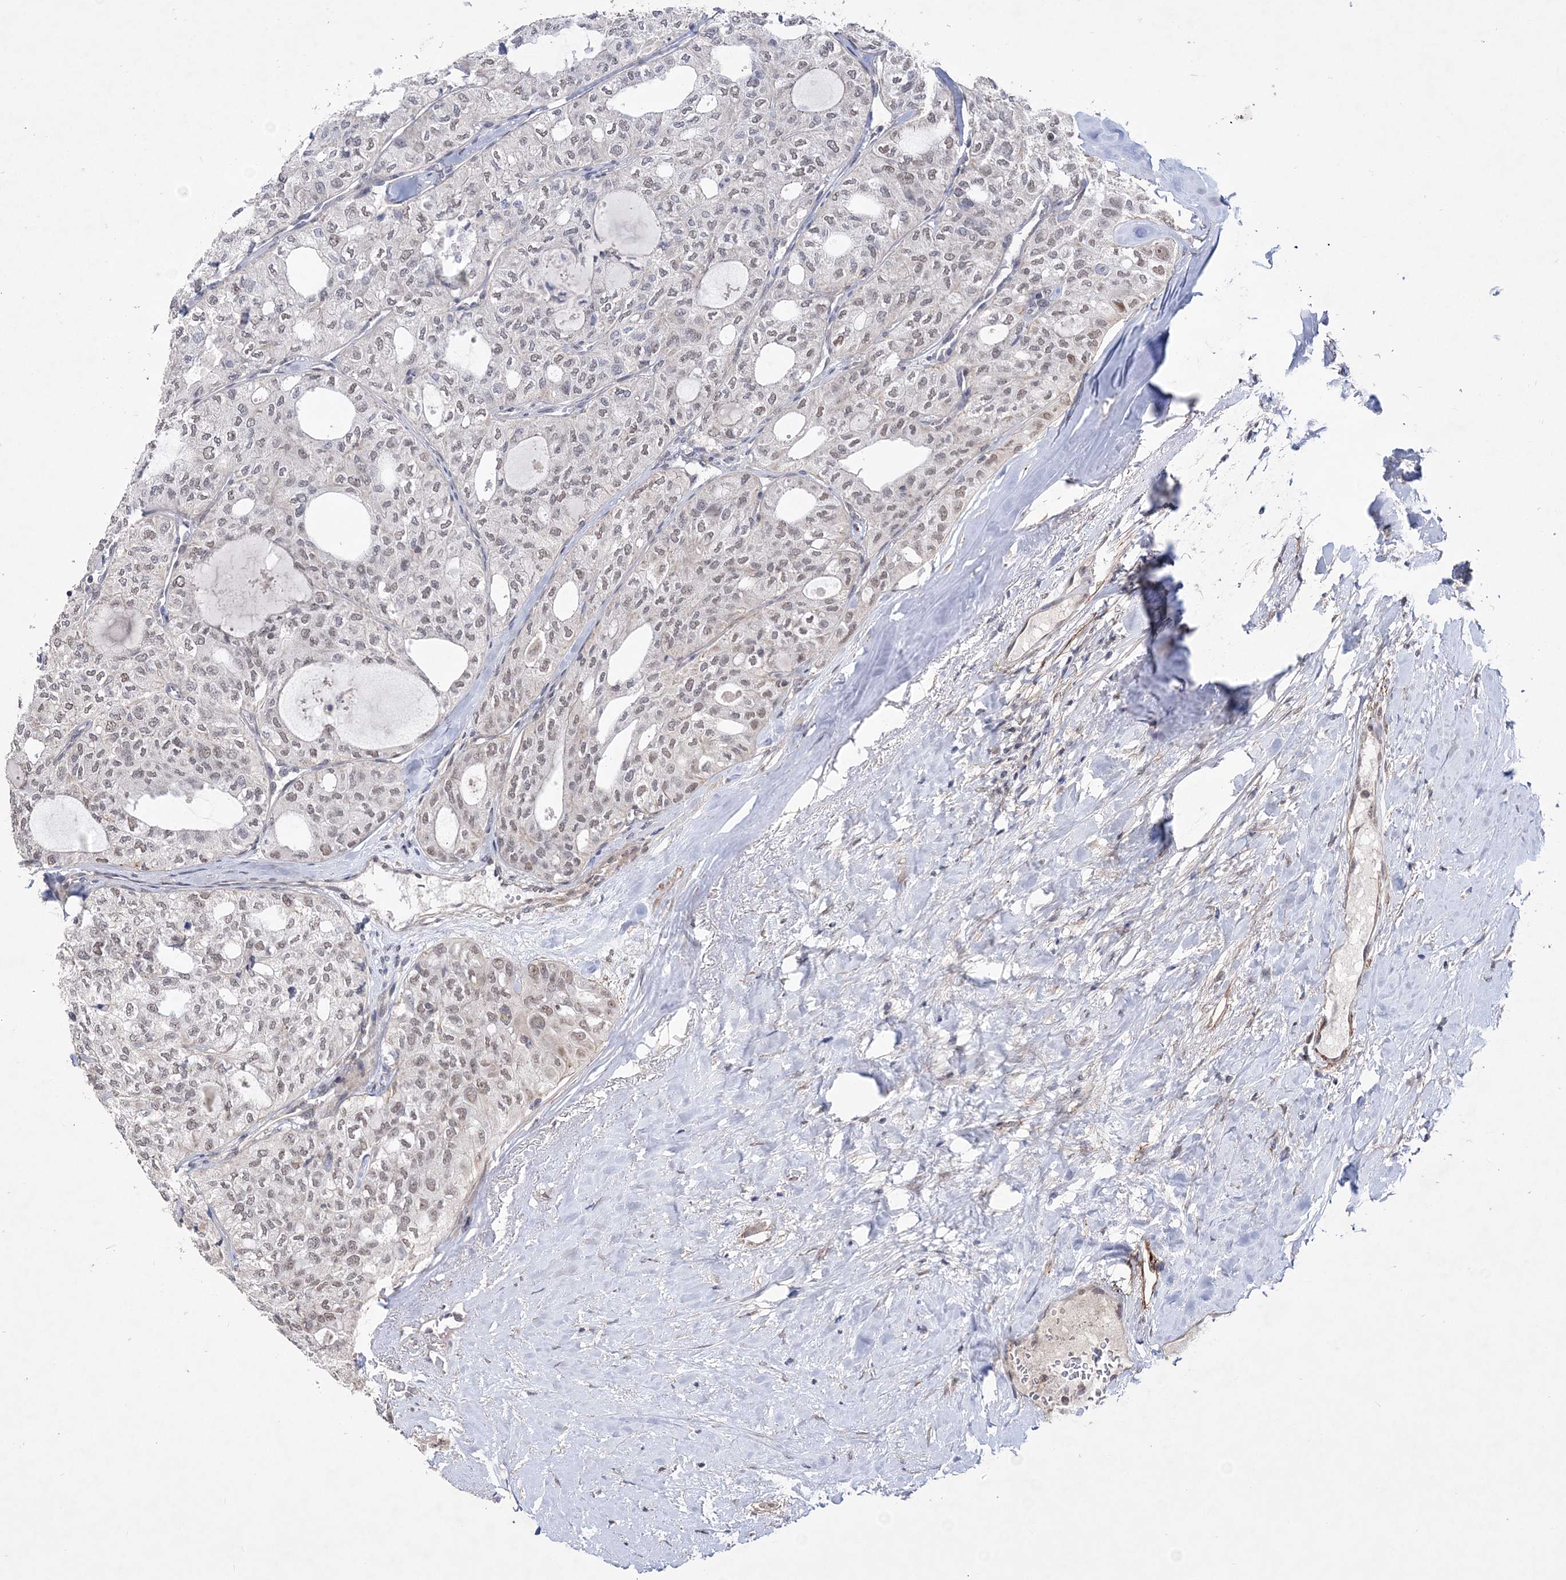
{"staining": {"intensity": "weak", "quantity": ">75%", "location": "nuclear"}, "tissue": "thyroid cancer", "cell_type": "Tumor cells", "image_type": "cancer", "snomed": [{"axis": "morphology", "description": "Follicular adenoma carcinoma, NOS"}, {"axis": "topography", "description": "Thyroid gland"}], "caption": "A micrograph of follicular adenoma carcinoma (thyroid) stained for a protein demonstrates weak nuclear brown staining in tumor cells.", "gene": "BOD1L1", "patient": {"sex": "male", "age": 75}}